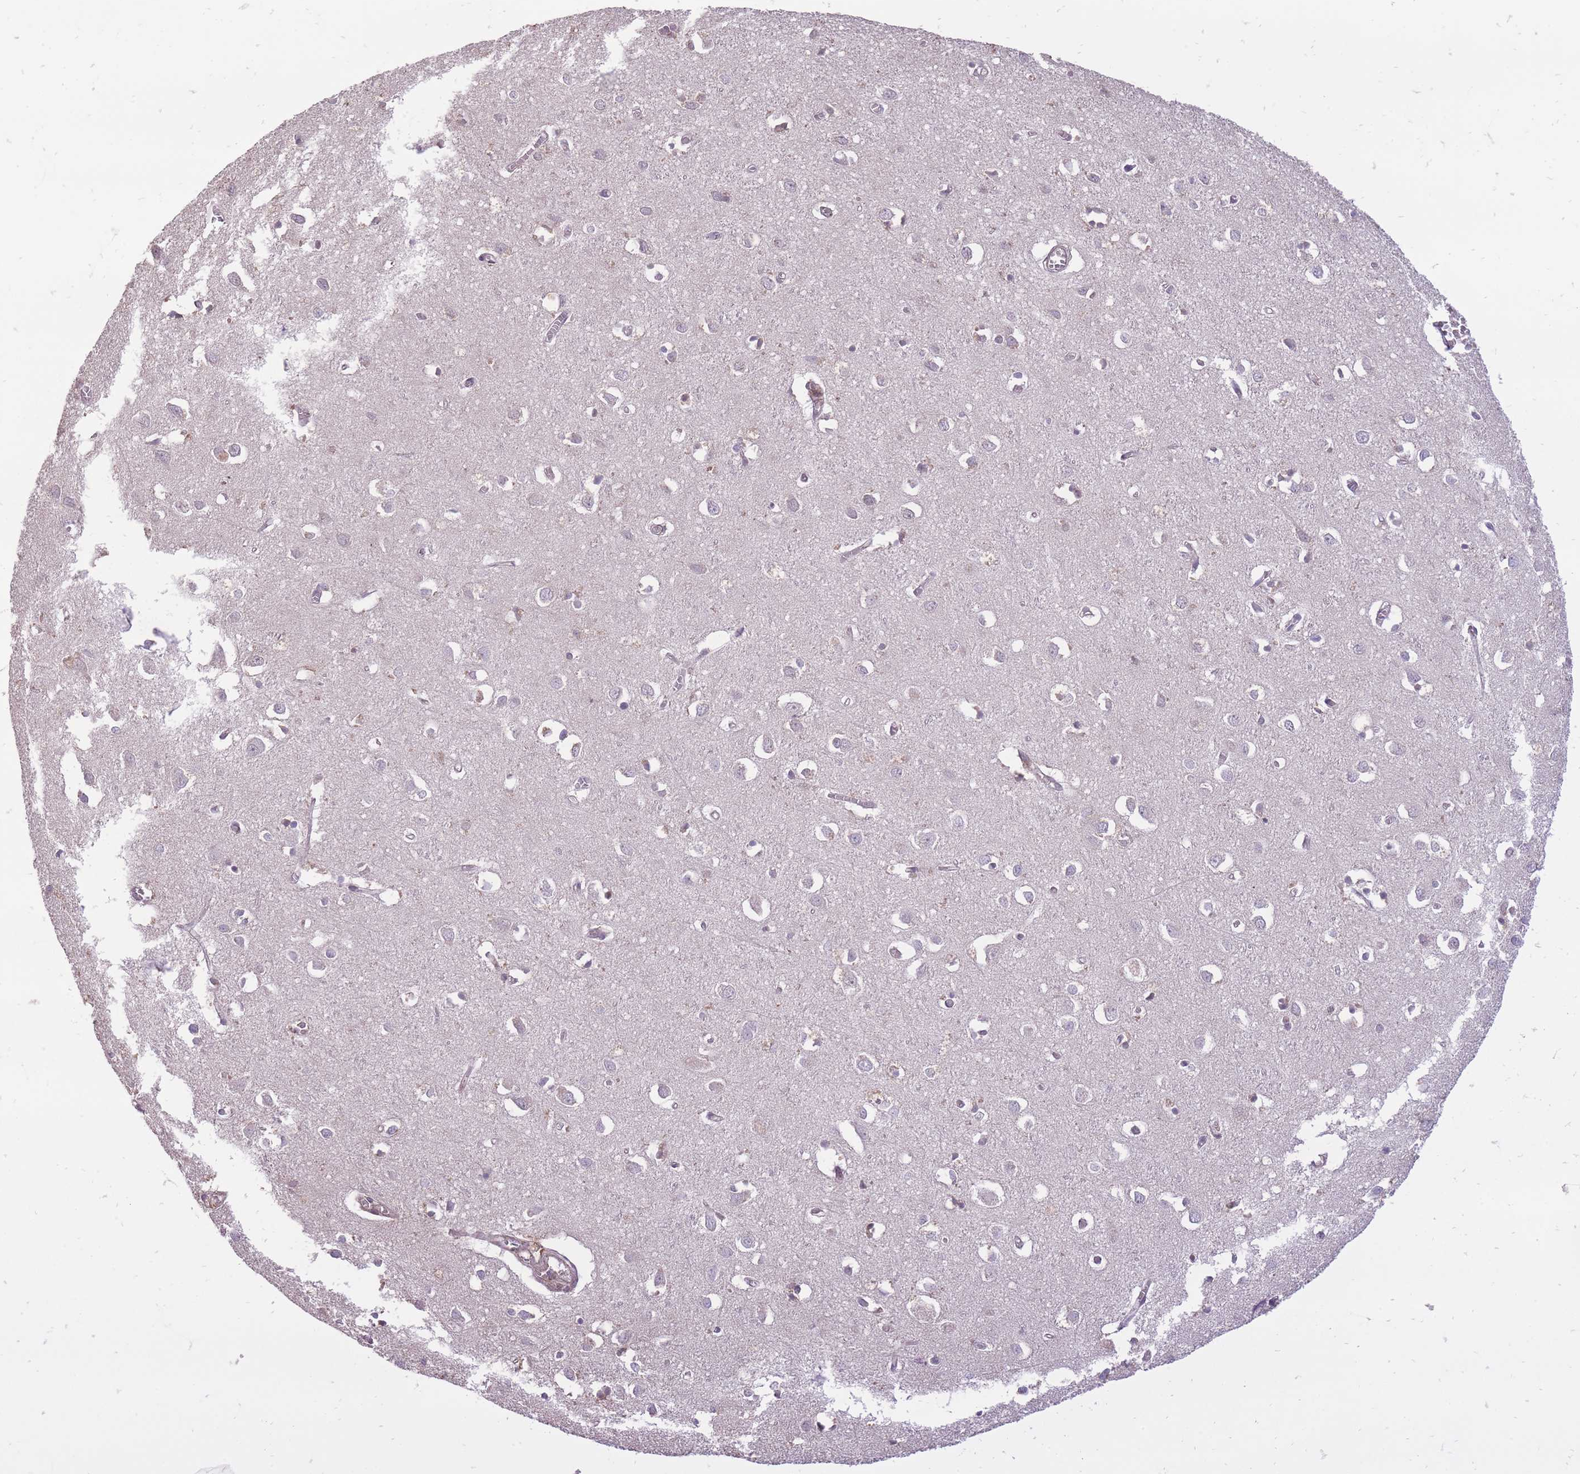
{"staining": {"intensity": "weak", "quantity": "25%-75%", "location": "cytoplasmic/membranous"}, "tissue": "cerebral cortex", "cell_type": "Endothelial cells", "image_type": "normal", "snomed": [{"axis": "morphology", "description": "Normal tissue, NOS"}, {"axis": "topography", "description": "Cerebral cortex"}], "caption": "Benign cerebral cortex displays weak cytoplasmic/membranous staining in approximately 25%-75% of endothelial cells (Brightfield microscopy of DAB IHC at high magnification)..", "gene": "TET3", "patient": {"sex": "female", "age": 64}}